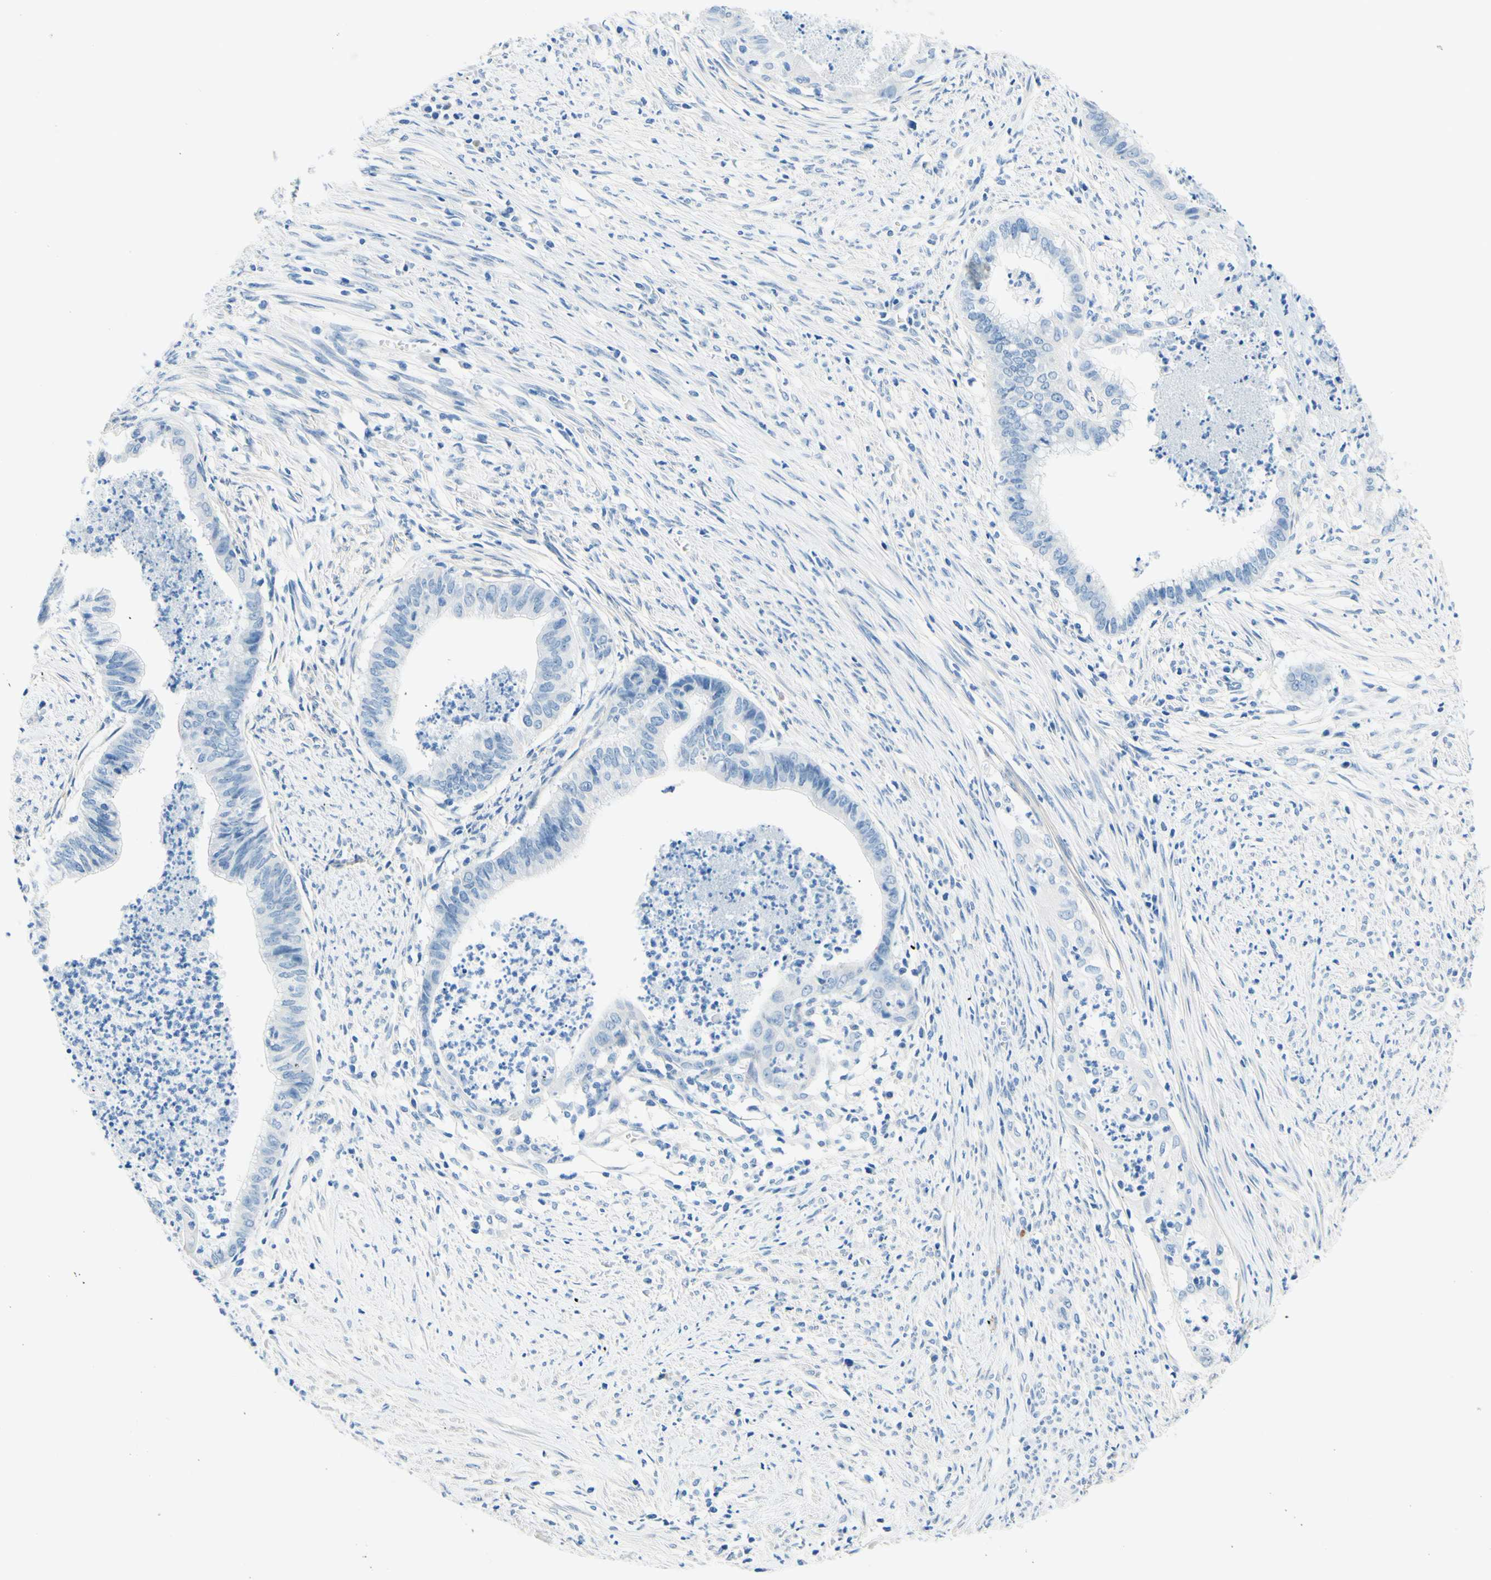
{"staining": {"intensity": "negative", "quantity": "none", "location": "none"}, "tissue": "endometrial cancer", "cell_type": "Tumor cells", "image_type": "cancer", "snomed": [{"axis": "morphology", "description": "Necrosis, NOS"}, {"axis": "morphology", "description": "Adenocarcinoma, NOS"}, {"axis": "topography", "description": "Endometrium"}], "caption": "The immunohistochemistry histopathology image has no significant expression in tumor cells of endometrial cancer tissue.", "gene": "PASD1", "patient": {"sex": "female", "age": 79}}